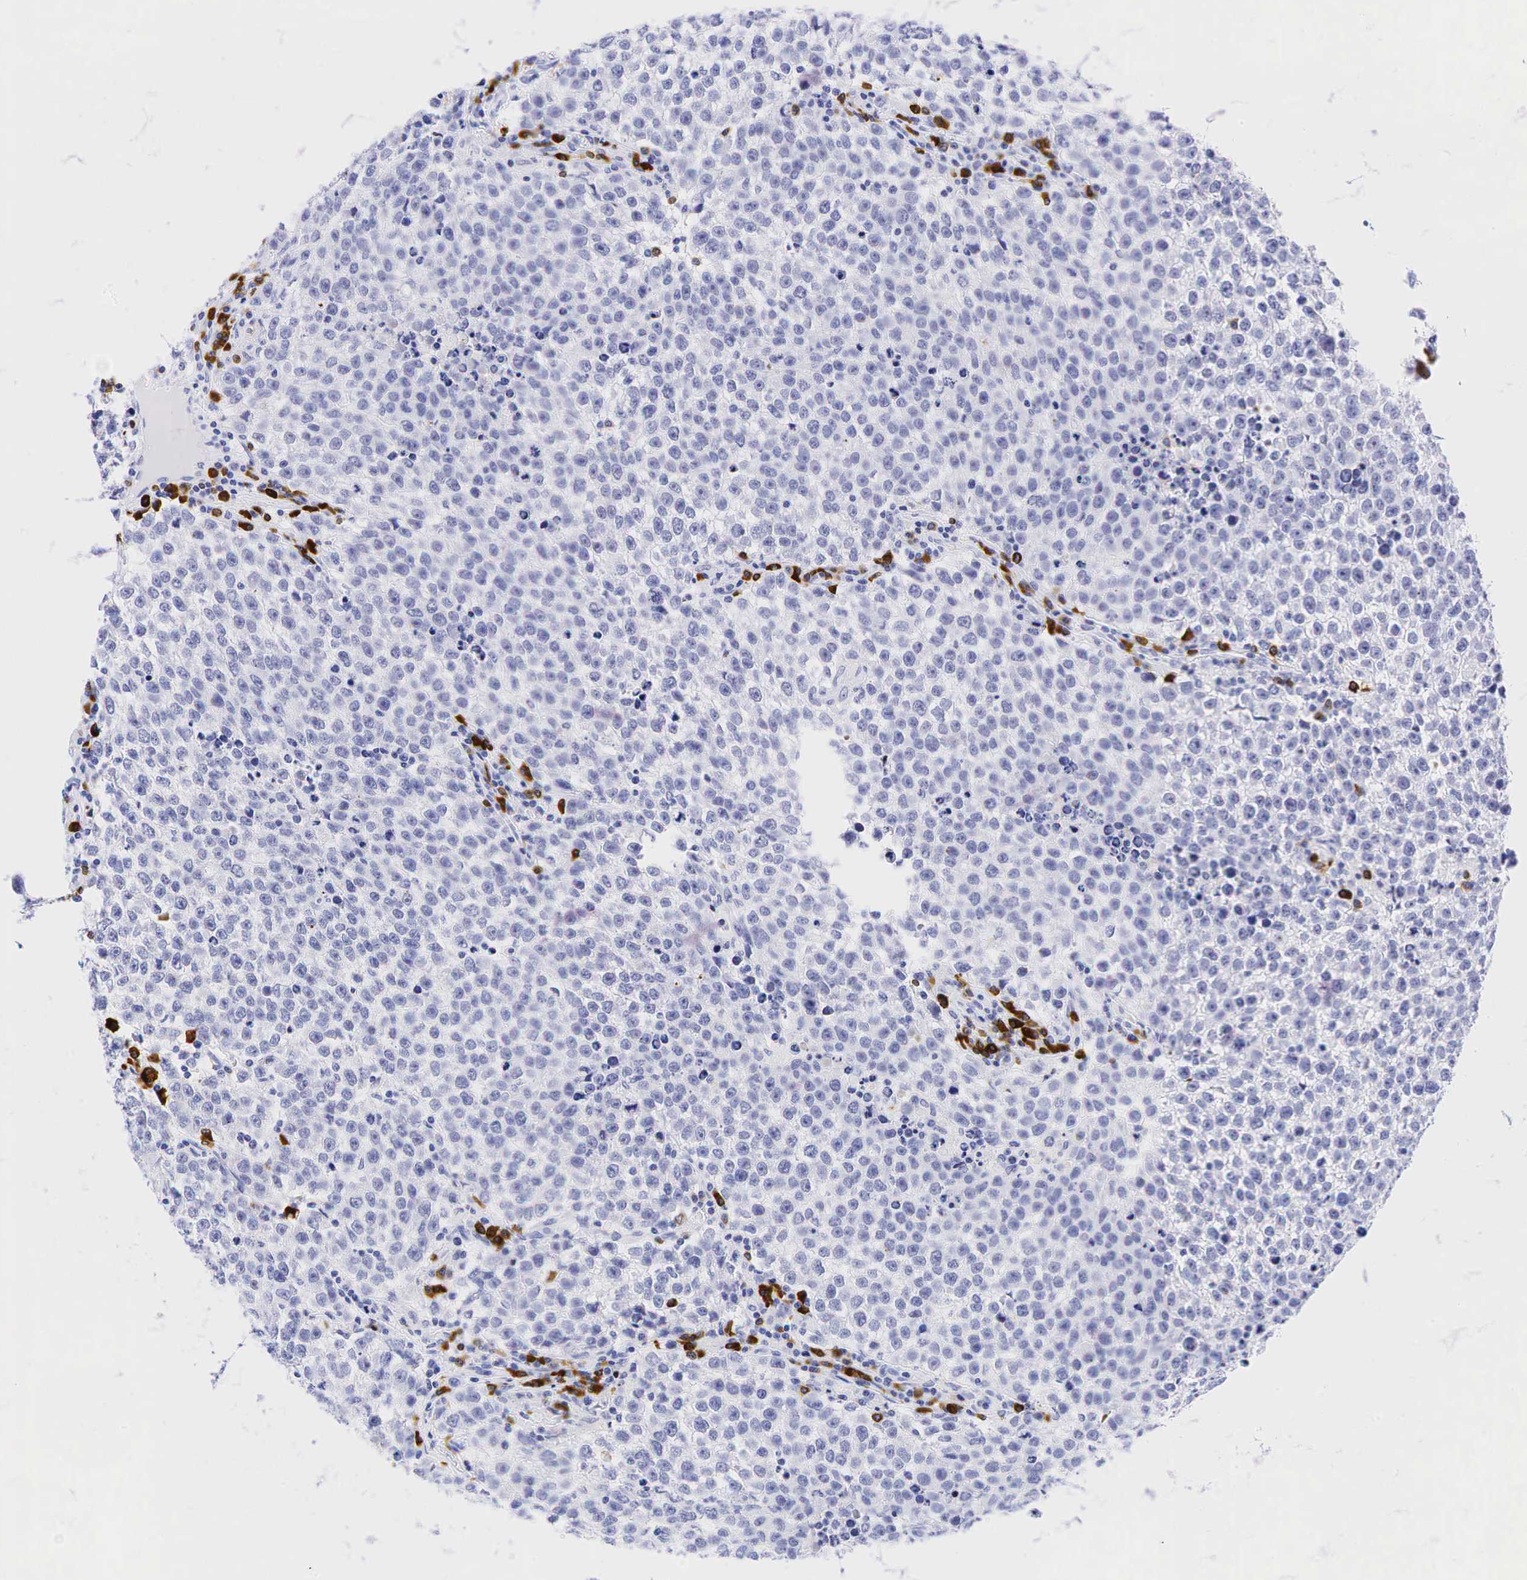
{"staining": {"intensity": "negative", "quantity": "none", "location": "none"}, "tissue": "testis cancer", "cell_type": "Tumor cells", "image_type": "cancer", "snomed": [{"axis": "morphology", "description": "Seminoma, NOS"}, {"axis": "topography", "description": "Testis"}], "caption": "A micrograph of testis seminoma stained for a protein displays no brown staining in tumor cells.", "gene": "CD79A", "patient": {"sex": "male", "age": 36}}